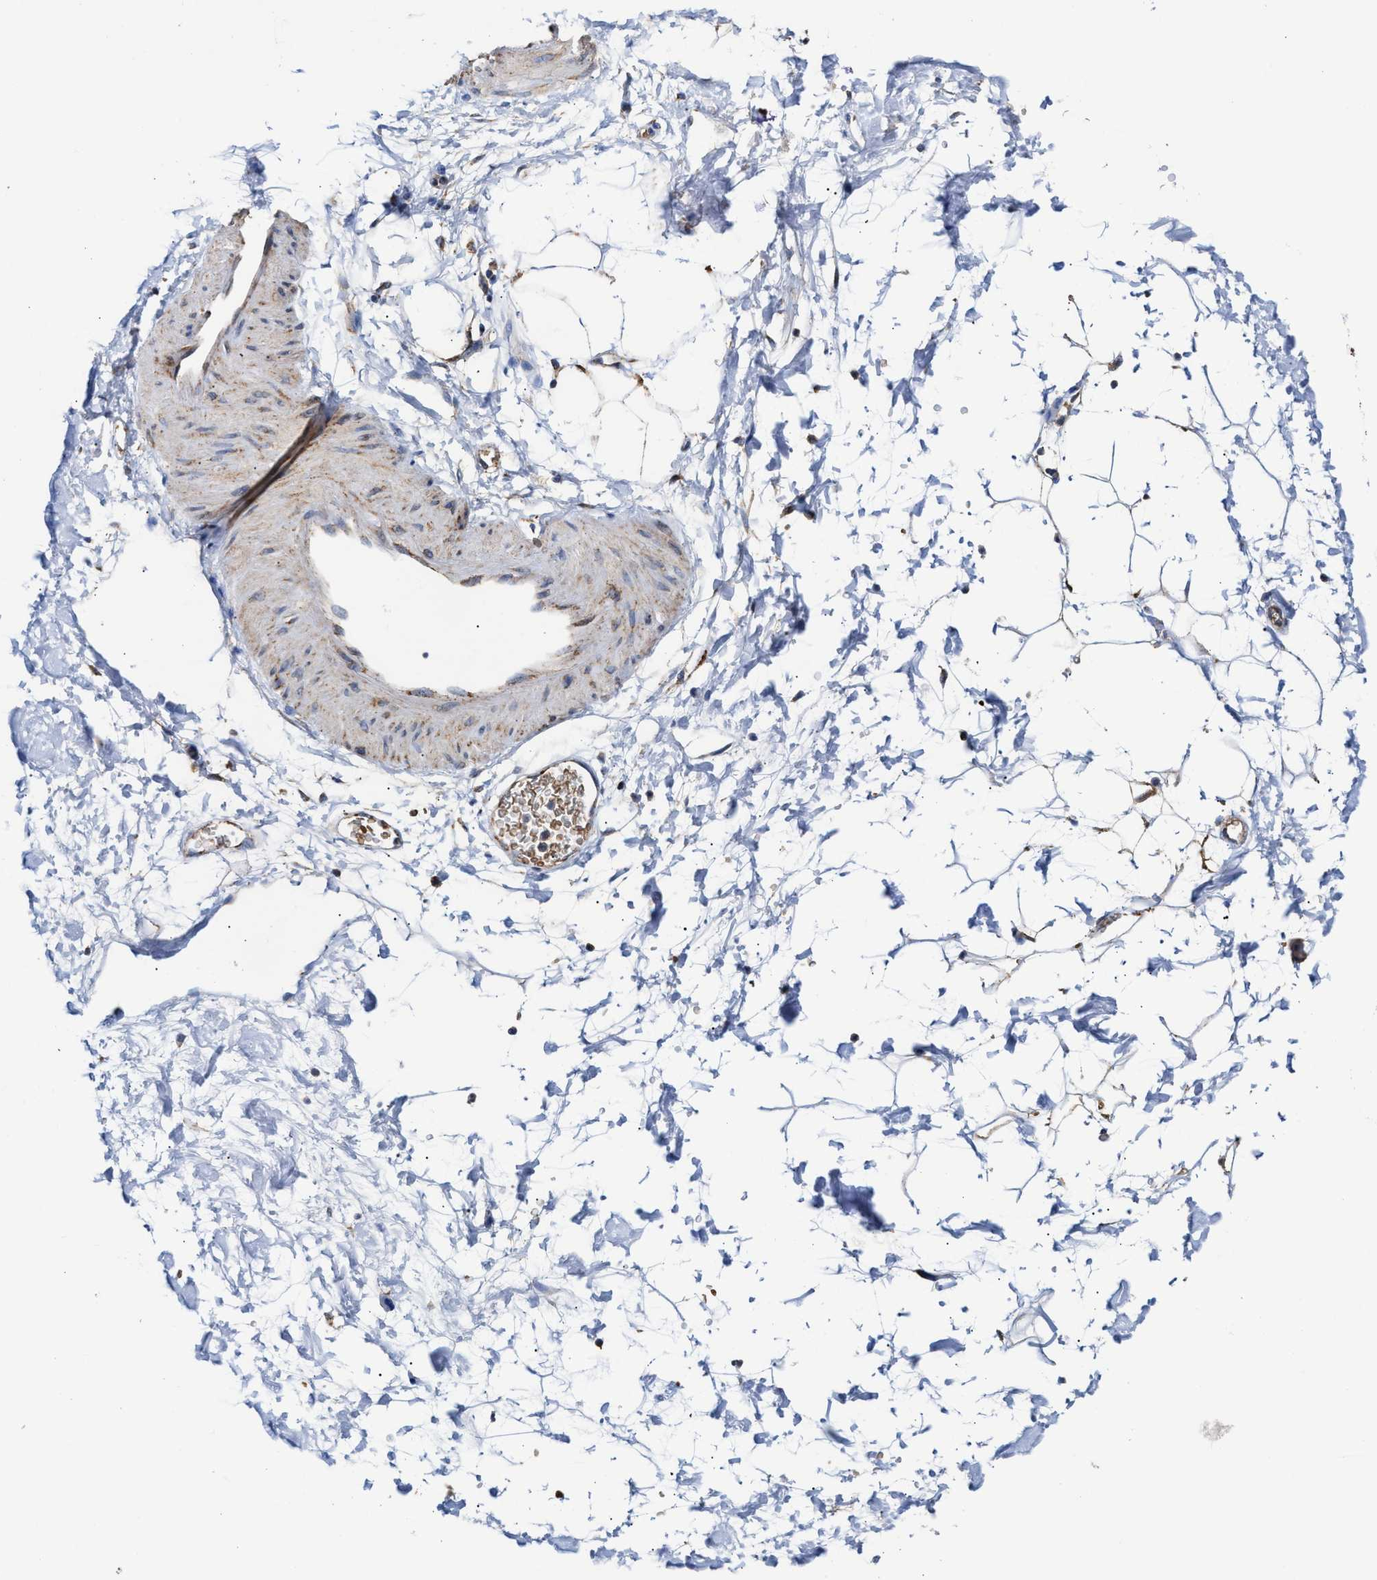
{"staining": {"intensity": "moderate", "quantity": "25%-75%", "location": "cytoplasmic/membranous"}, "tissue": "adipose tissue", "cell_type": "Adipocytes", "image_type": "normal", "snomed": [{"axis": "morphology", "description": "Normal tissue, NOS"}, {"axis": "topography", "description": "Soft tissue"}], "caption": "The histopathology image exhibits staining of unremarkable adipose tissue, revealing moderate cytoplasmic/membranous protein expression (brown color) within adipocytes. (brown staining indicates protein expression, while blue staining denotes nuclei).", "gene": "MECR", "patient": {"sex": "male", "age": 72}}